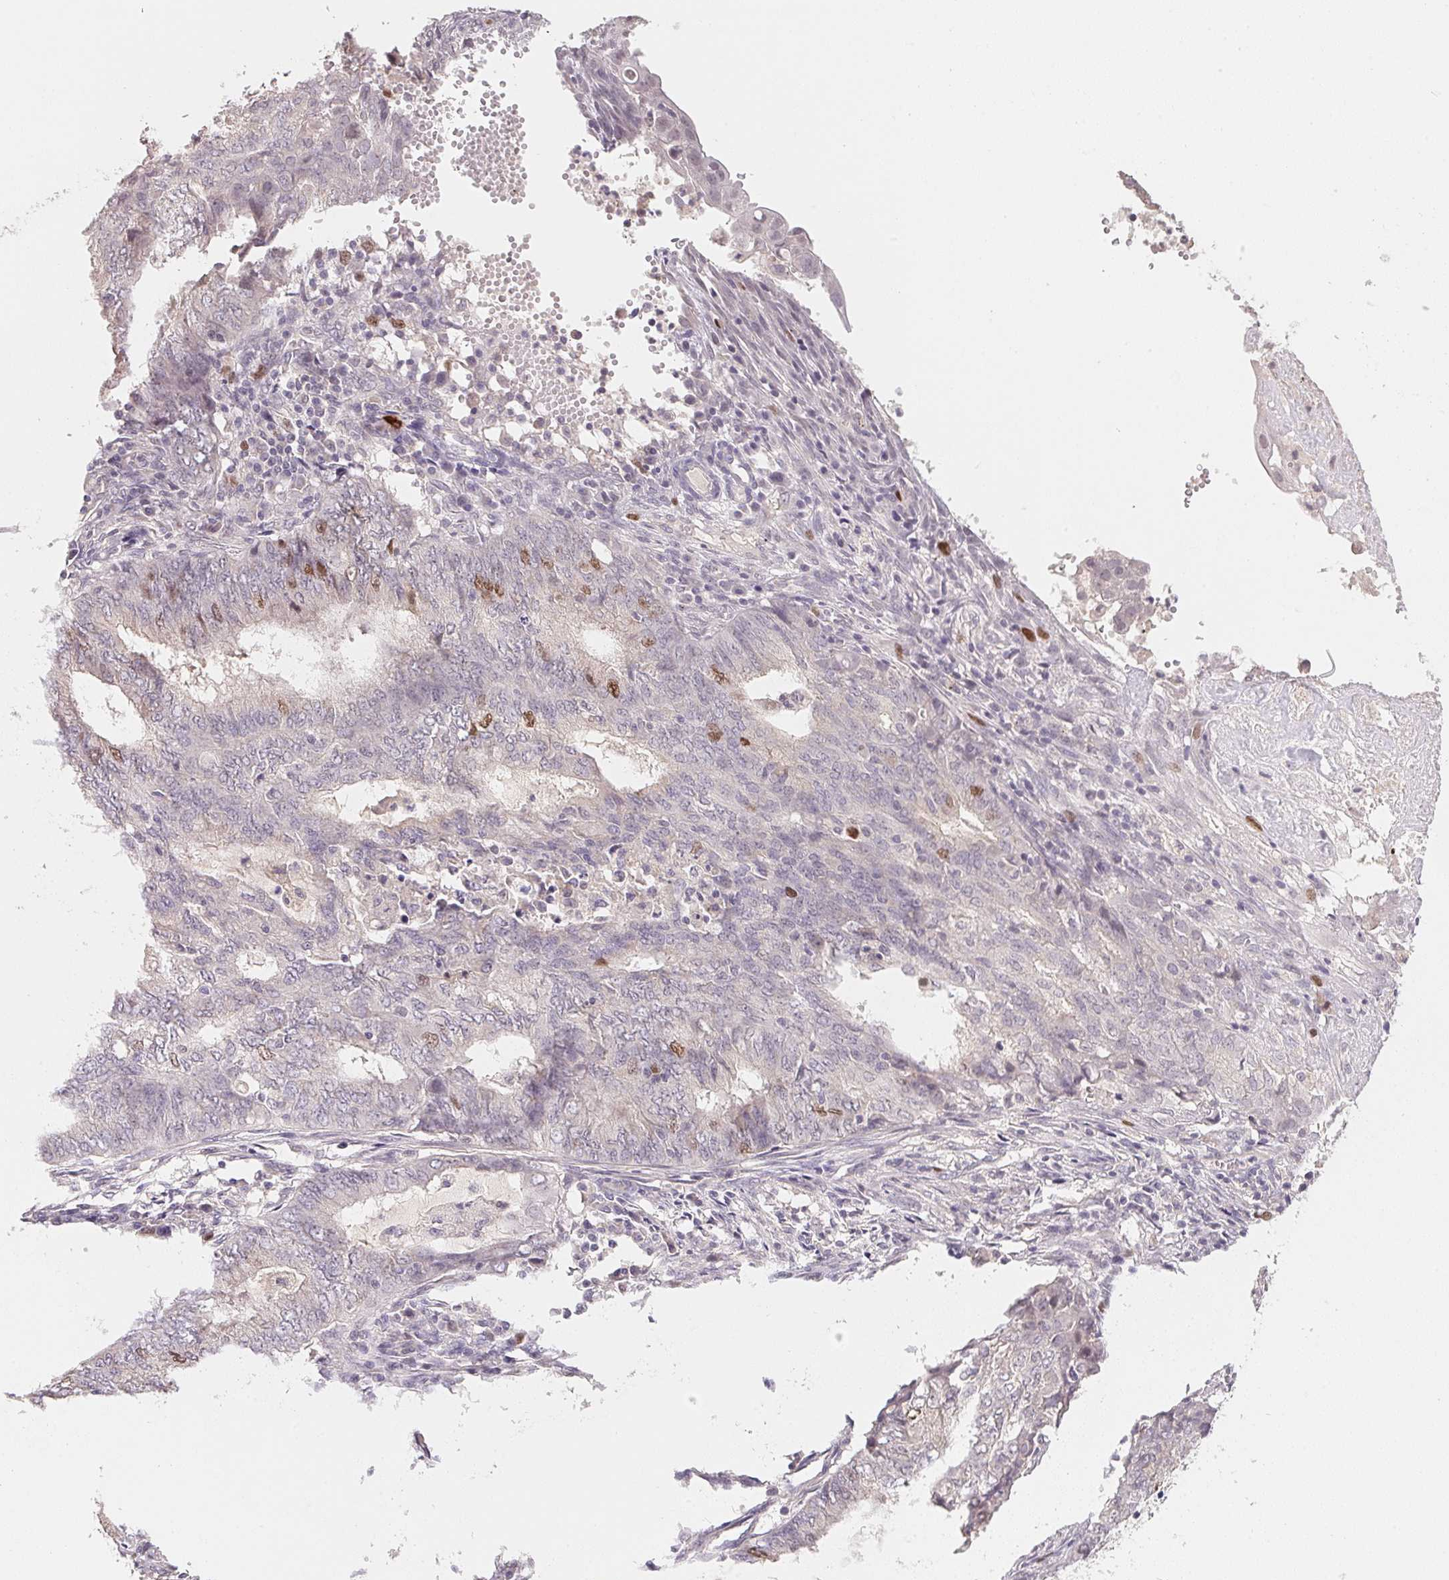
{"staining": {"intensity": "moderate", "quantity": "<25%", "location": "nuclear"}, "tissue": "endometrial cancer", "cell_type": "Tumor cells", "image_type": "cancer", "snomed": [{"axis": "morphology", "description": "Adenocarcinoma, NOS"}, {"axis": "topography", "description": "Endometrium"}], "caption": "Protein expression analysis of human endometrial cancer reveals moderate nuclear expression in about <25% of tumor cells. Nuclei are stained in blue.", "gene": "KIFC1", "patient": {"sex": "female", "age": 62}}